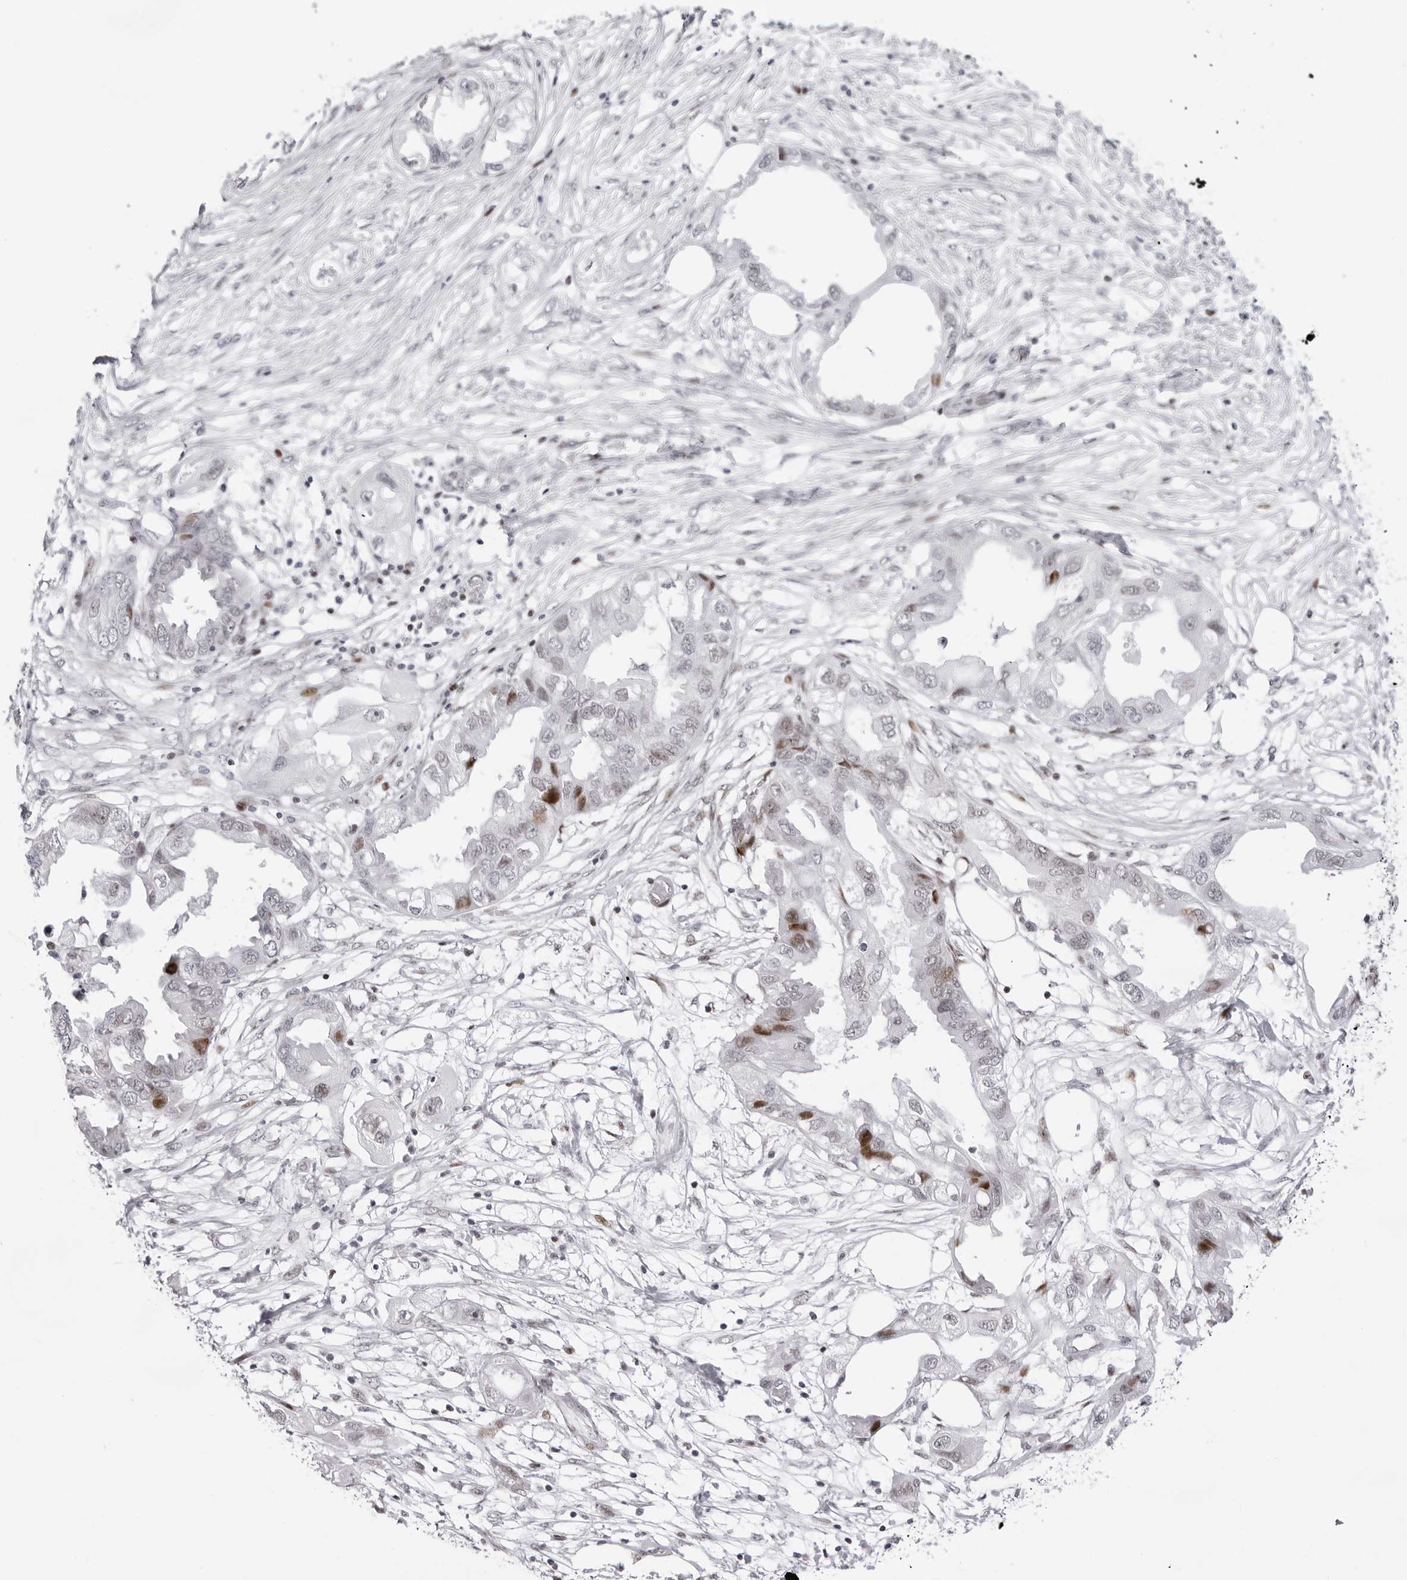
{"staining": {"intensity": "moderate", "quantity": "<25%", "location": "nuclear"}, "tissue": "endometrial cancer", "cell_type": "Tumor cells", "image_type": "cancer", "snomed": [{"axis": "morphology", "description": "Adenocarcinoma, NOS"}, {"axis": "morphology", "description": "Adenocarcinoma, metastatic, NOS"}, {"axis": "topography", "description": "Adipose tissue"}, {"axis": "topography", "description": "Endometrium"}], "caption": "Protein analysis of metastatic adenocarcinoma (endometrial) tissue exhibits moderate nuclear expression in about <25% of tumor cells.", "gene": "NTPCR", "patient": {"sex": "female", "age": 67}}